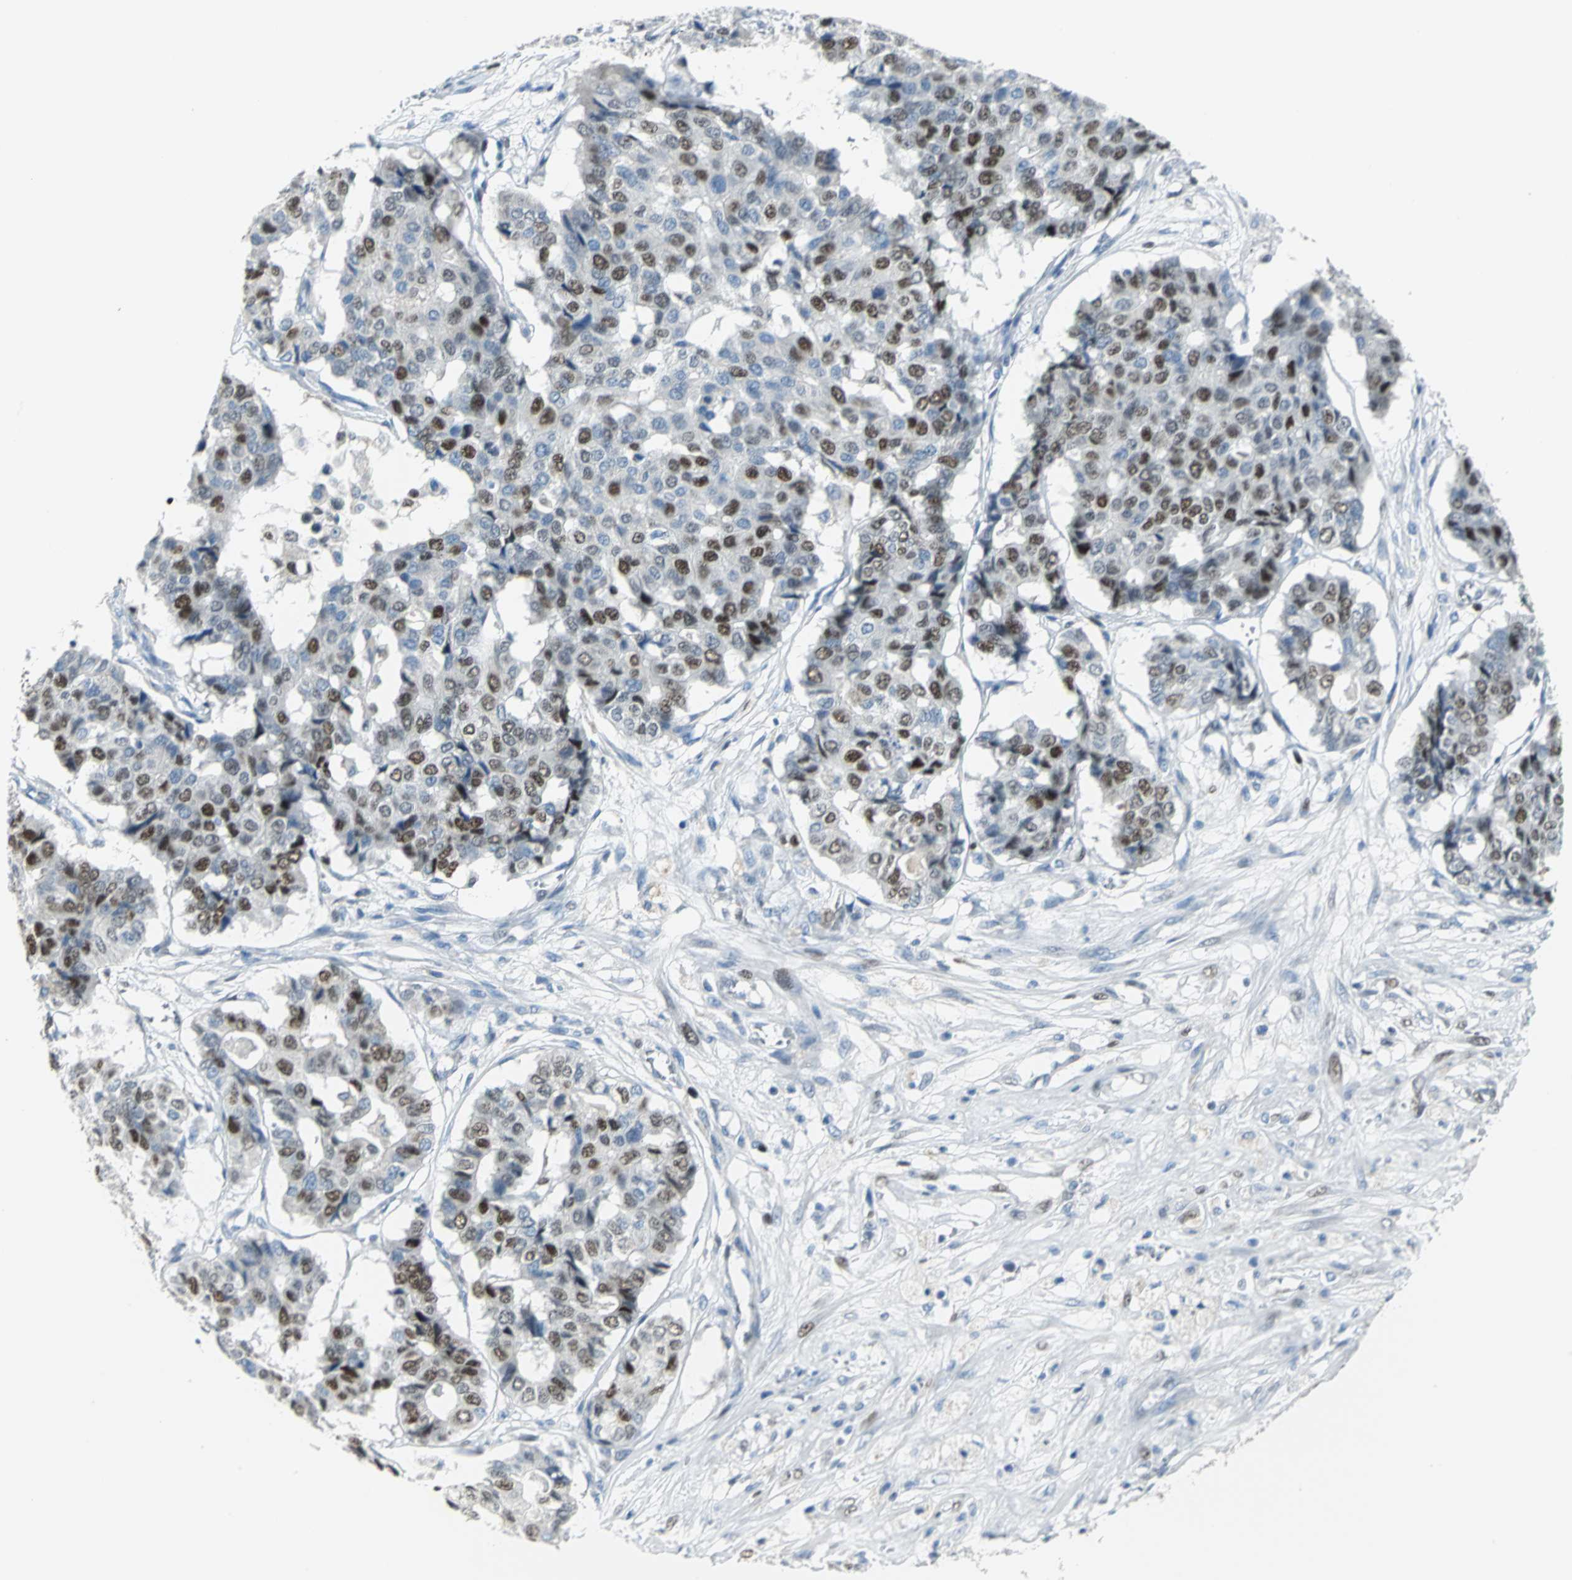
{"staining": {"intensity": "strong", "quantity": "25%-75%", "location": "nuclear"}, "tissue": "pancreatic cancer", "cell_type": "Tumor cells", "image_type": "cancer", "snomed": [{"axis": "morphology", "description": "Adenocarcinoma, NOS"}, {"axis": "topography", "description": "Pancreas"}], "caption": "A brown stain highlights strong nuclear staining of a protein in human pancreatic cancer (adenocarcinoma) tumor cells.", "gene": "MCM4", "patient": {"sex": "male", "age": 50}}